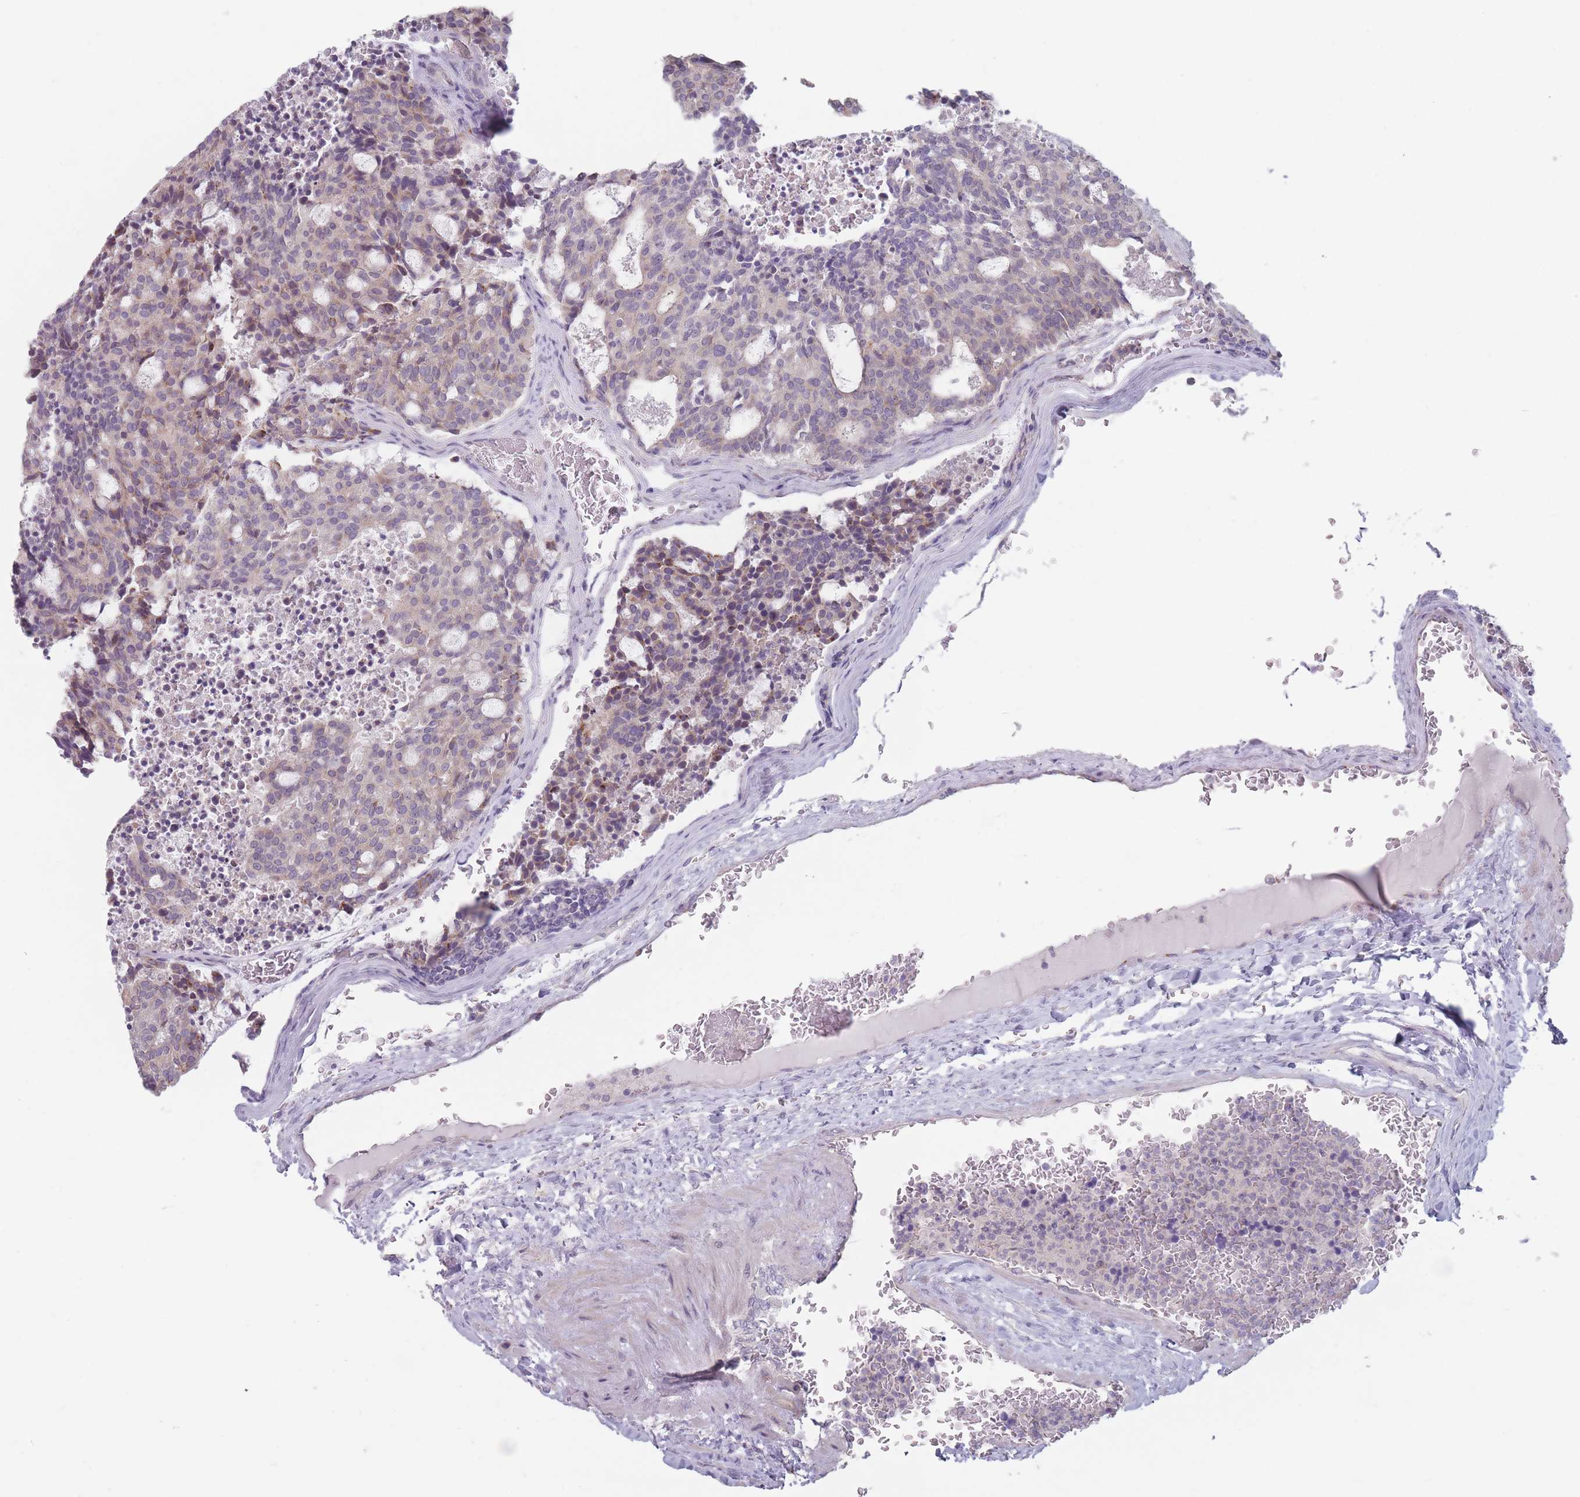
{"staining": {"intensity": "weak", "quantity": "<25%", "location": "cytoplasmic/membranous"}, "tissue": "carcinoid", "cell_type": "Tumor cells", "image_type": "cancer", "snomed": [{"axis": "morphology", "description": "Carcinoid, malignant, NOS"}, {"axis": "topography", "description": "Pancreas"}], "caption": "A high-resolution micrograph shows IHC staining of malignant carcinoid, which shows no significant positivity in tumor cells. The staining is performed using DAB (3,3'-diaminobenzidine) brown chromogen with nuclei counter-stained in using hematoxylin.", "gene": "AKAIN1", "patient": {"sex": "female", "age": 54}}